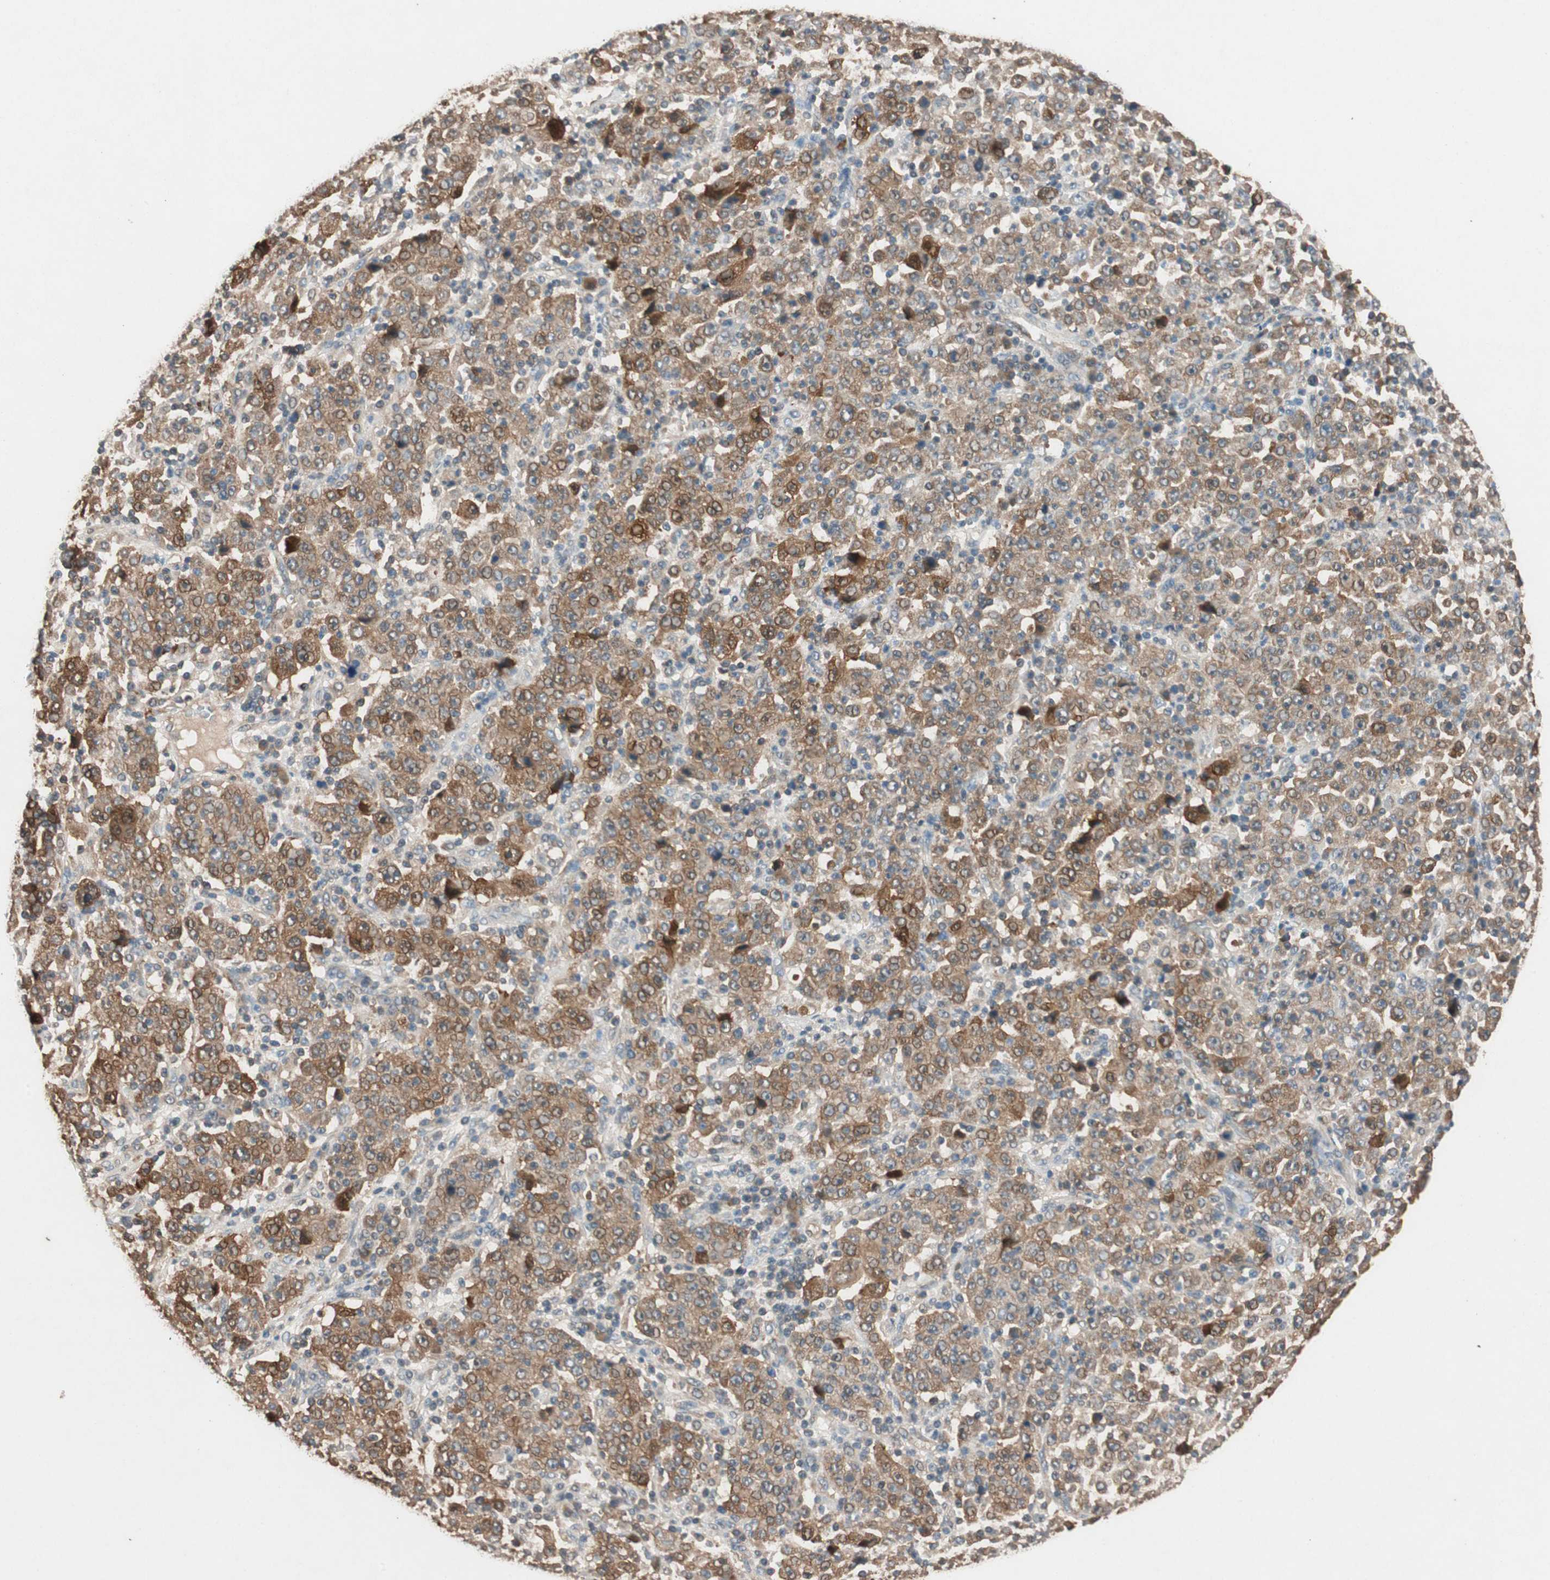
{"staining": {"intensity": "weak", "quantity": "<25%", "location": "cytoplasmic/membranous,nuclear"}, "tissue": "stomach cancer", "cell_type": "Tumor cells", "image_type": "cancer", "snomed": [{"axis": "morphology", "description": "Normal tissue, NOS"}, {"axis": "morphology", "description": "Adenocarcinoma, NOS"}, {"axis": "topography", "description": "Stomach, upper"}, {"axis": "topography", "description": "Stomach"}], "caption": "Immunohistochemical staining of stomach cancer demonstrates no significant positivity in tumor cells.", "gene": "SERPINB5", "patient": {"sex": "male", "age": 59}}